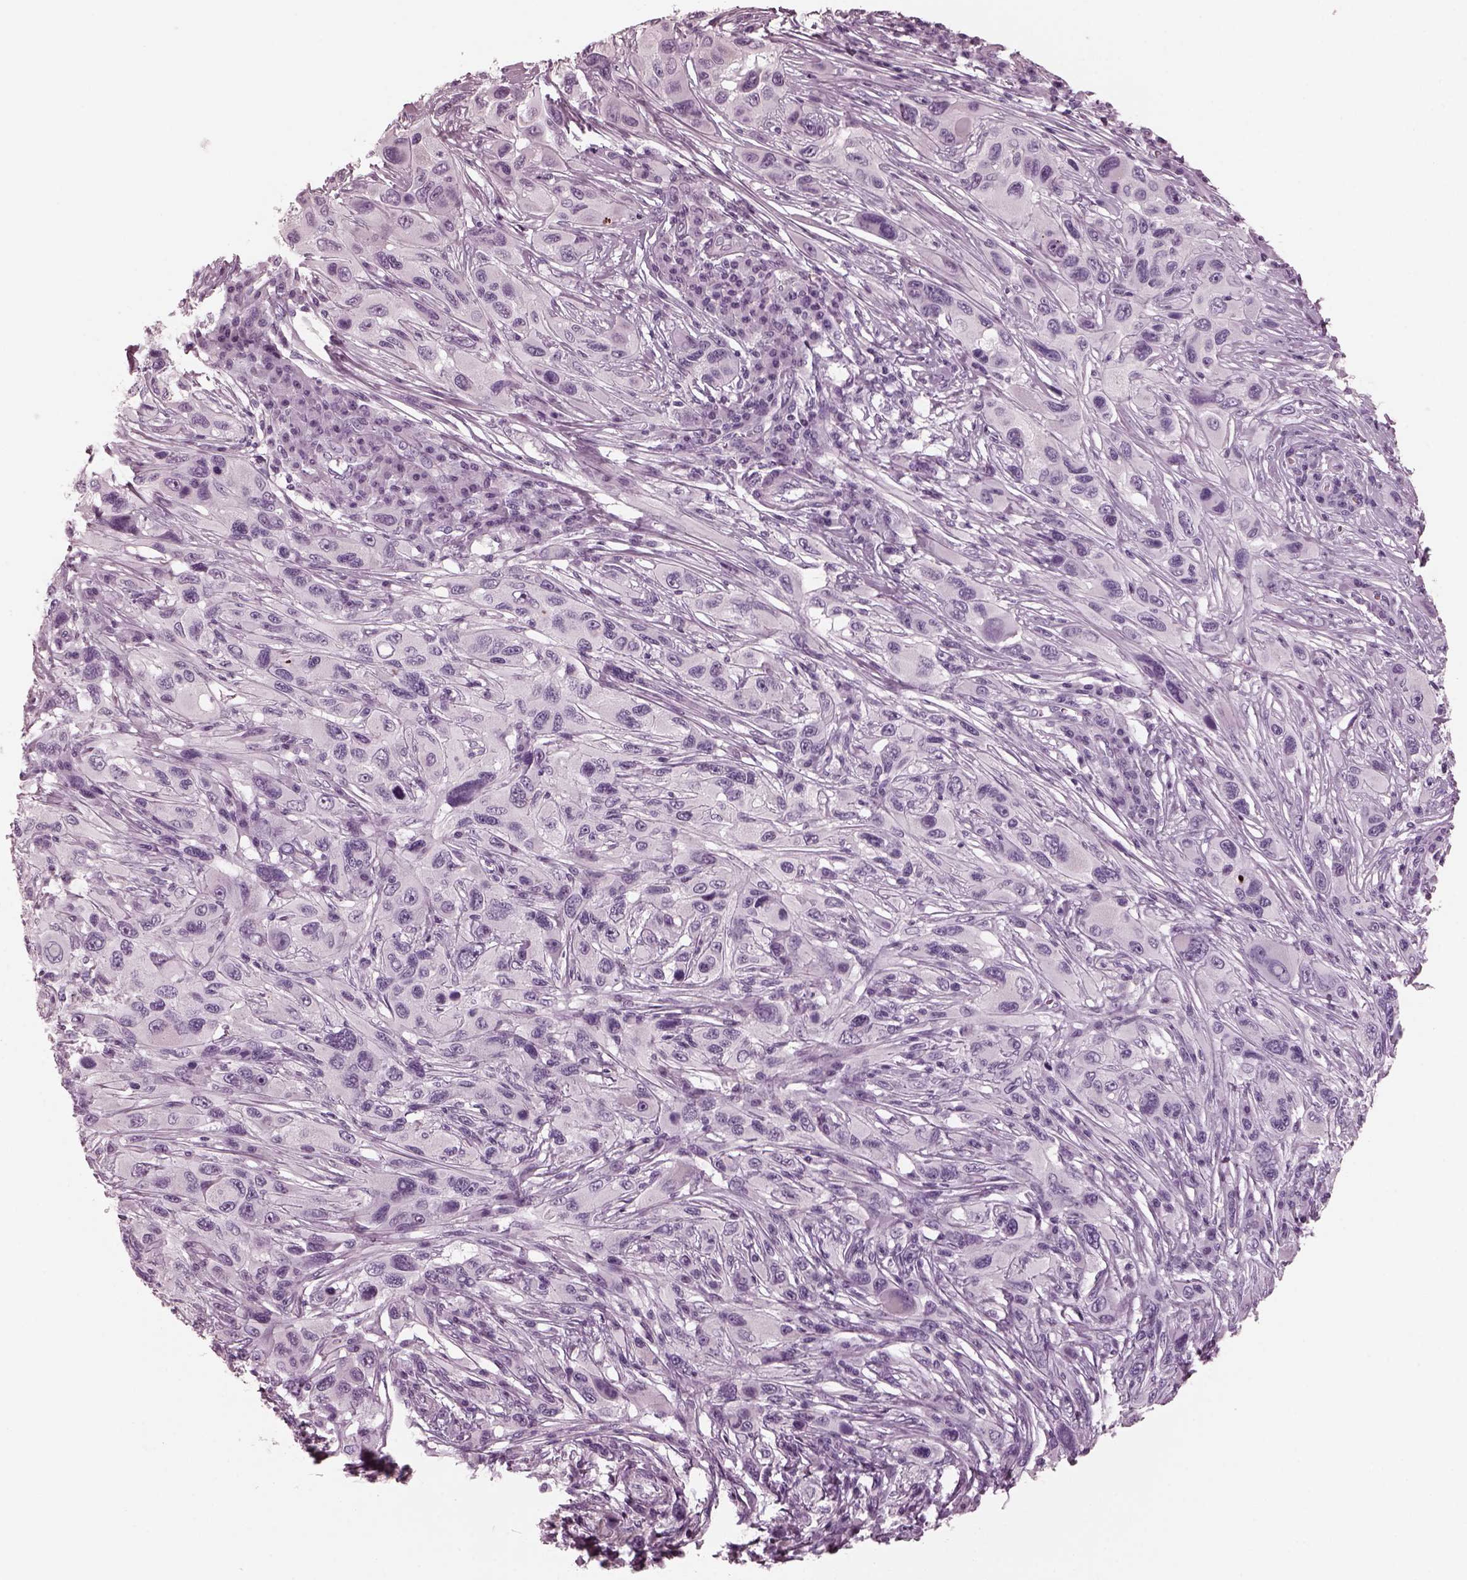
{"staining": {"intensity": "negative", "quantity": "none", "location": "none"}, "tissue": "melanoma", "cell_type": "Tumor cells", "image_type": "cancer", "snomed": [{"axis": "morphology", "description": "Malignant melanoma, NOS"}, {"axis": "topography", "description": "Skin"}], "caption": "Immunohistochemistry image of neoplastic tissue: malignant melanoma stained with DAB (3,3'-diaminobenzidine) displays no significant protein staining in tumor cells. (Stains: DAB (3,3'-diaminobenzidine) immunohistochemistry (IHC) with hematoxylin counter stain, Microscopy: brightfield microscopy at high magnification).", "gene": "RCVRN", "patient": {"sex": "male", "age": 53}}